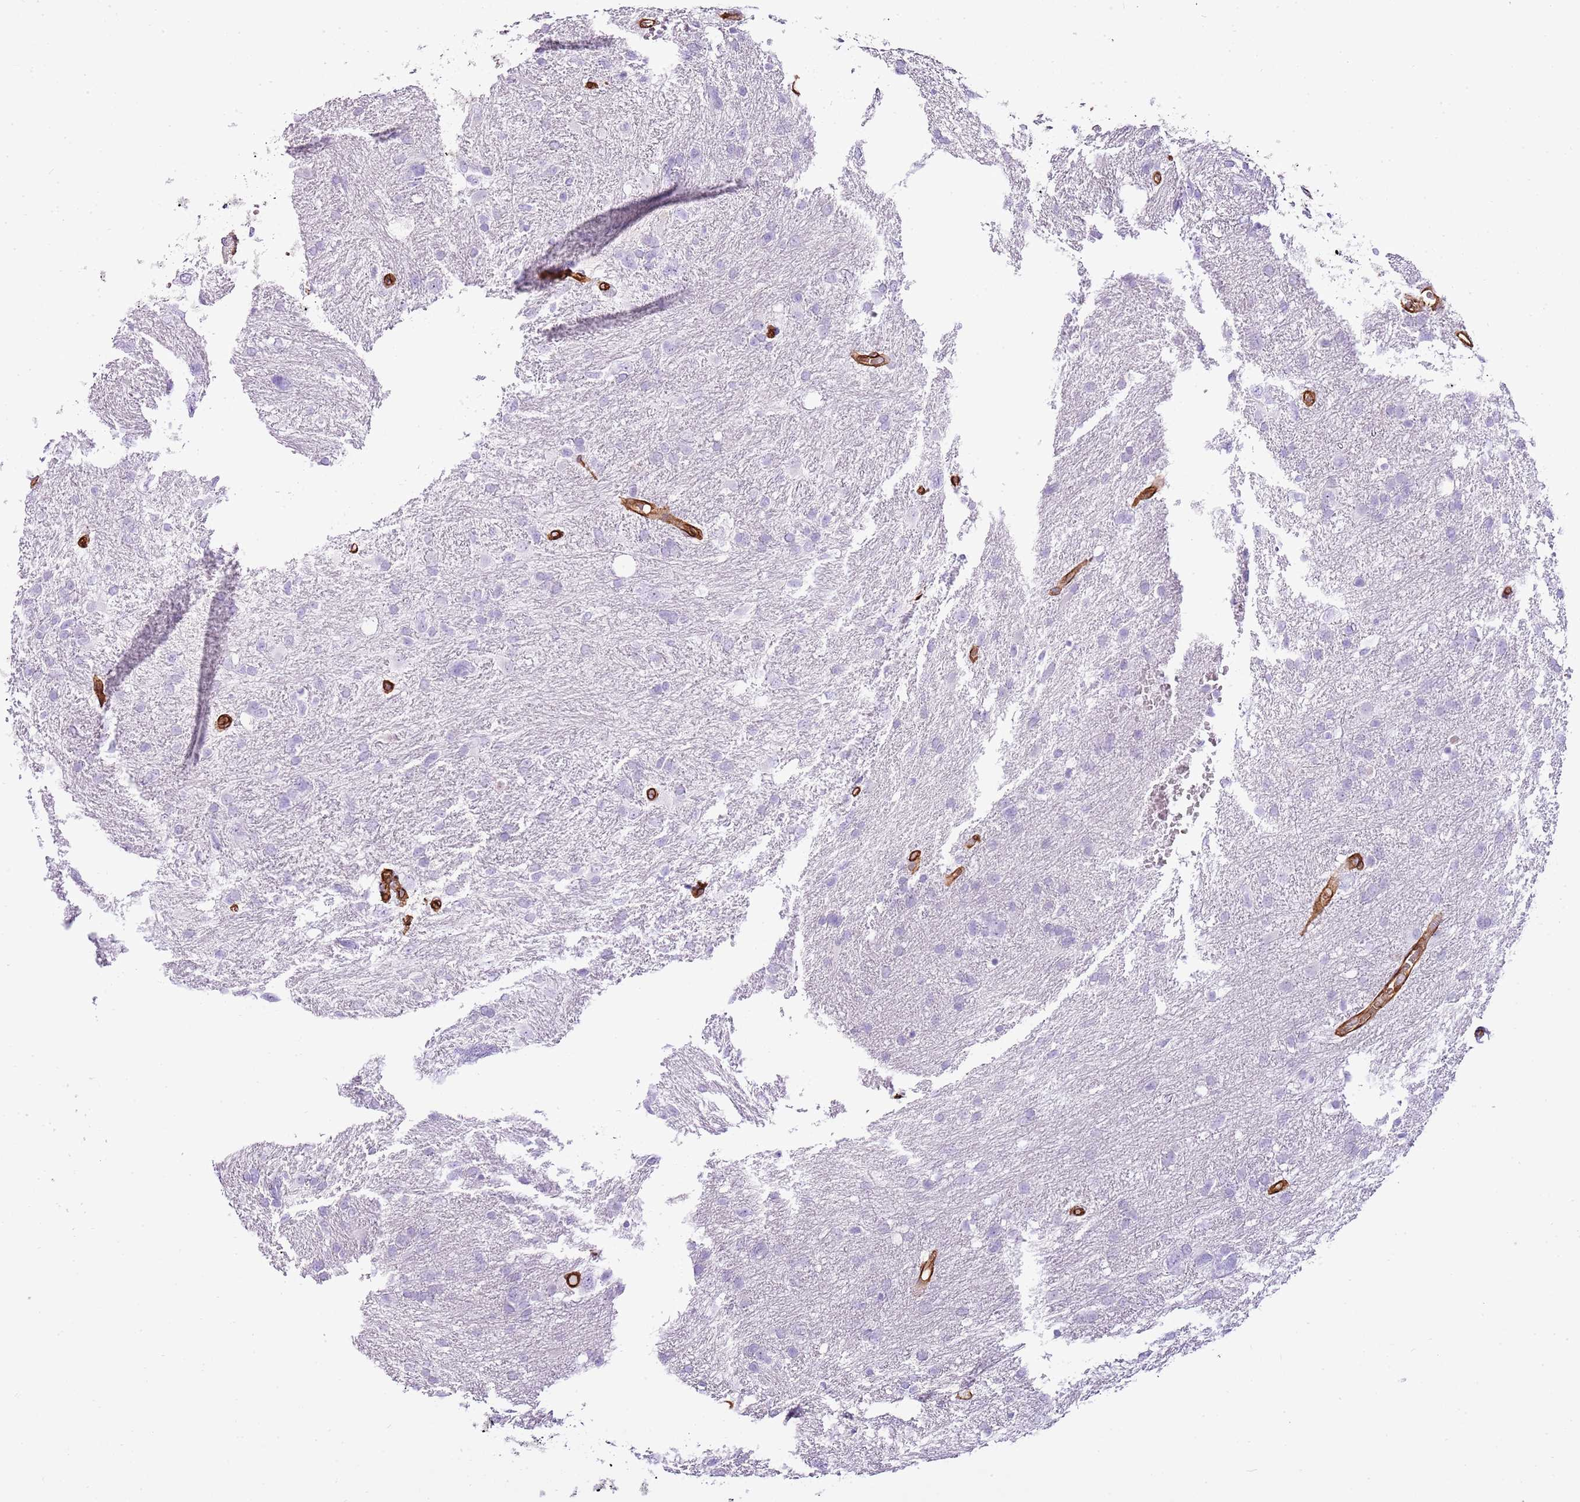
{"staining": {"intensity": "negative", "quantity": "none", "location": "none"}, "tissue": "glioma", "cell_type": "Tumor cells", "image_type": "cancer", "snomed": [{"axis": "morphology", "description": "Glioma, malignant, High grade"}, {"axis": "topography", "description": "Brain"}], "caption": "Immunohistochemistry (IHC) micrograph of human malignant glioma (high-grade) stained for a protein (brown), which displays no expression in tumor cells. Brightfield microscopy of immunohistochemistry stained with DAB (brown) and hematoxylin (blue), captured at high magnification.", "gene": "CTDSPL", "patient": {"sex": "male", "age": 61}}